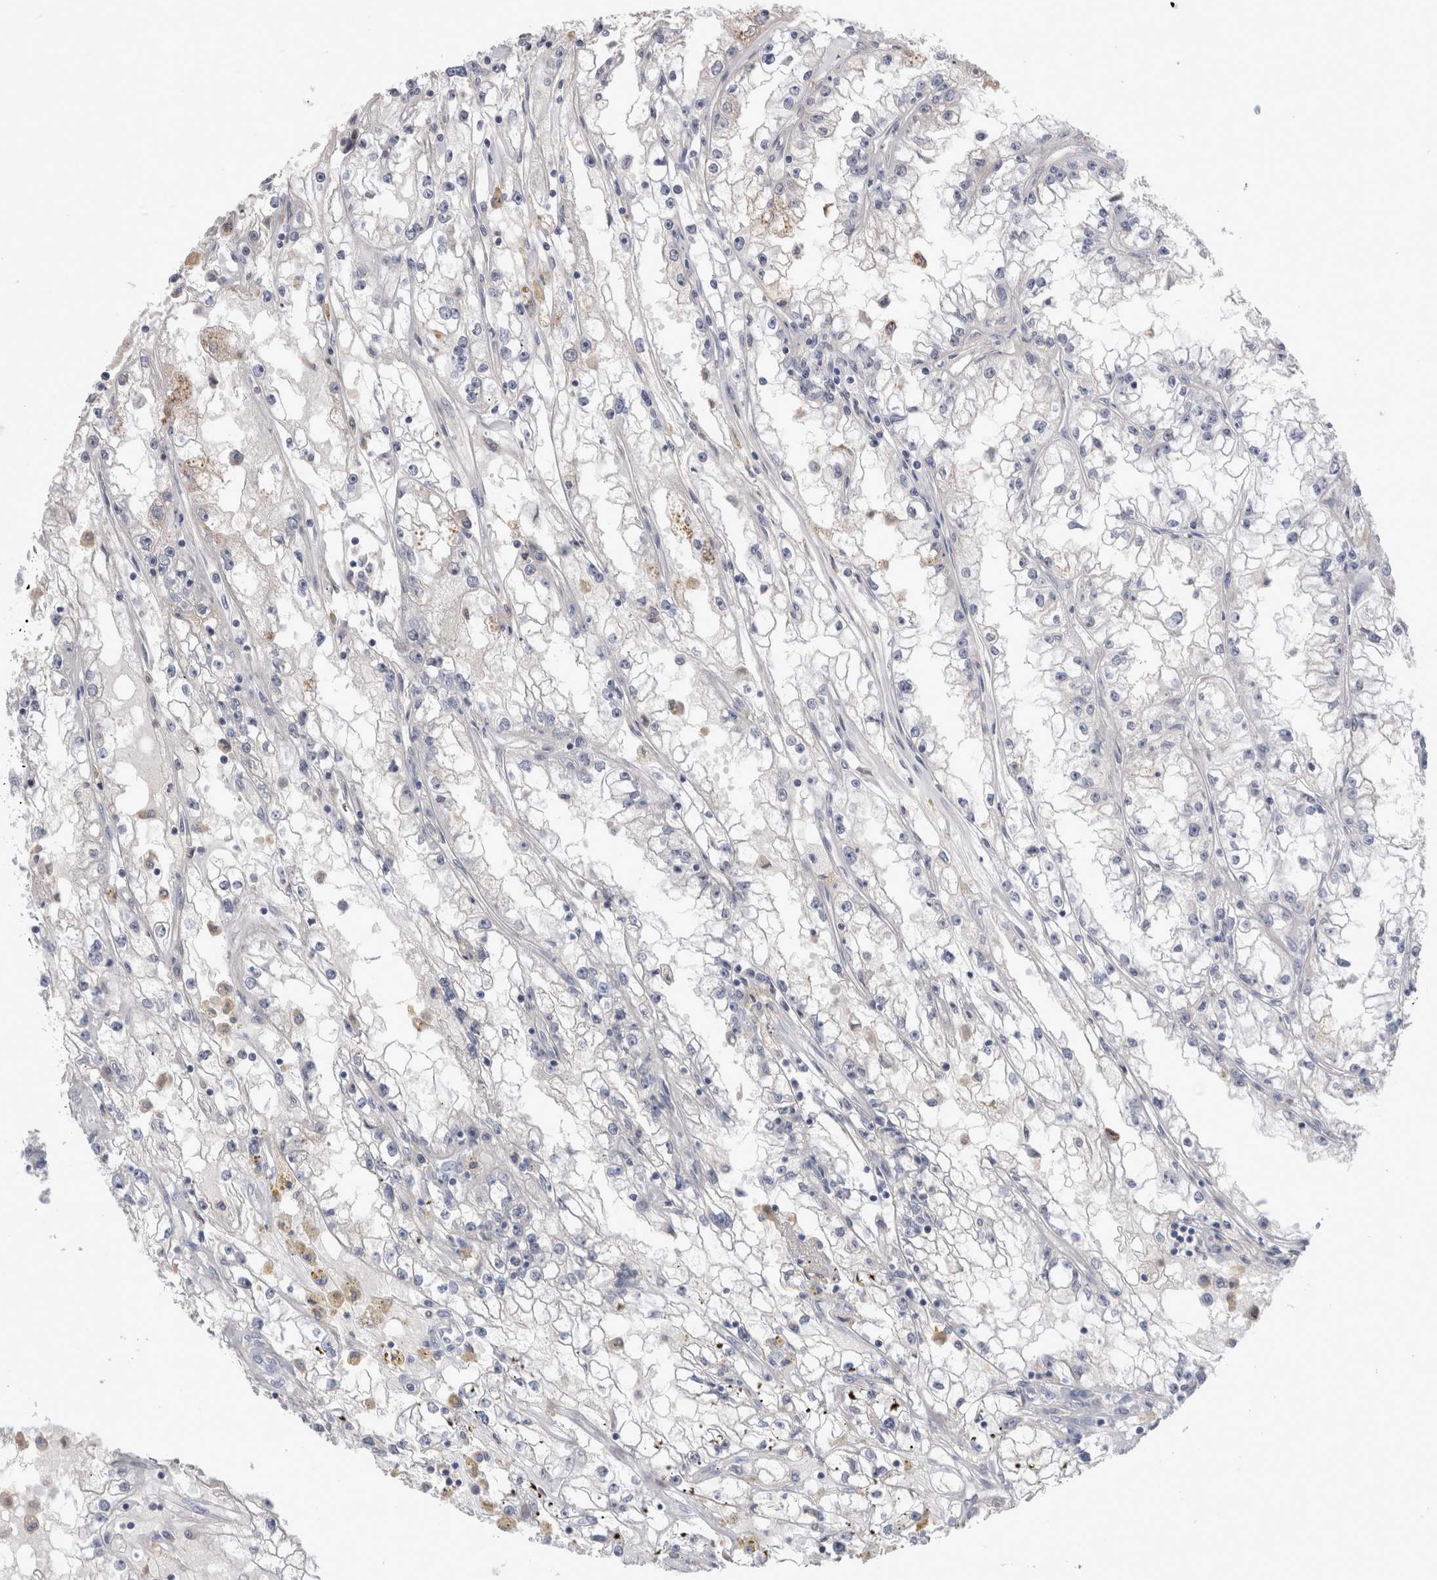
{"staining": {"intensity": "negative", "quantity": "none", "location": "none"}, "tissue": "renal cancer", "cell_type": "Tumor cells", "image_type": "cancer", "snomed": [{"axis": "morphology", "description": "Adenocarcinoma, NOS"}, {"axis": "topography", "description": "Kidney"}], "caption": "Protein analysis of renal cancer shows no significant staining in tumor cells.", "gene": "REG1A", "patient": {"sex": "male", "age": 56}}